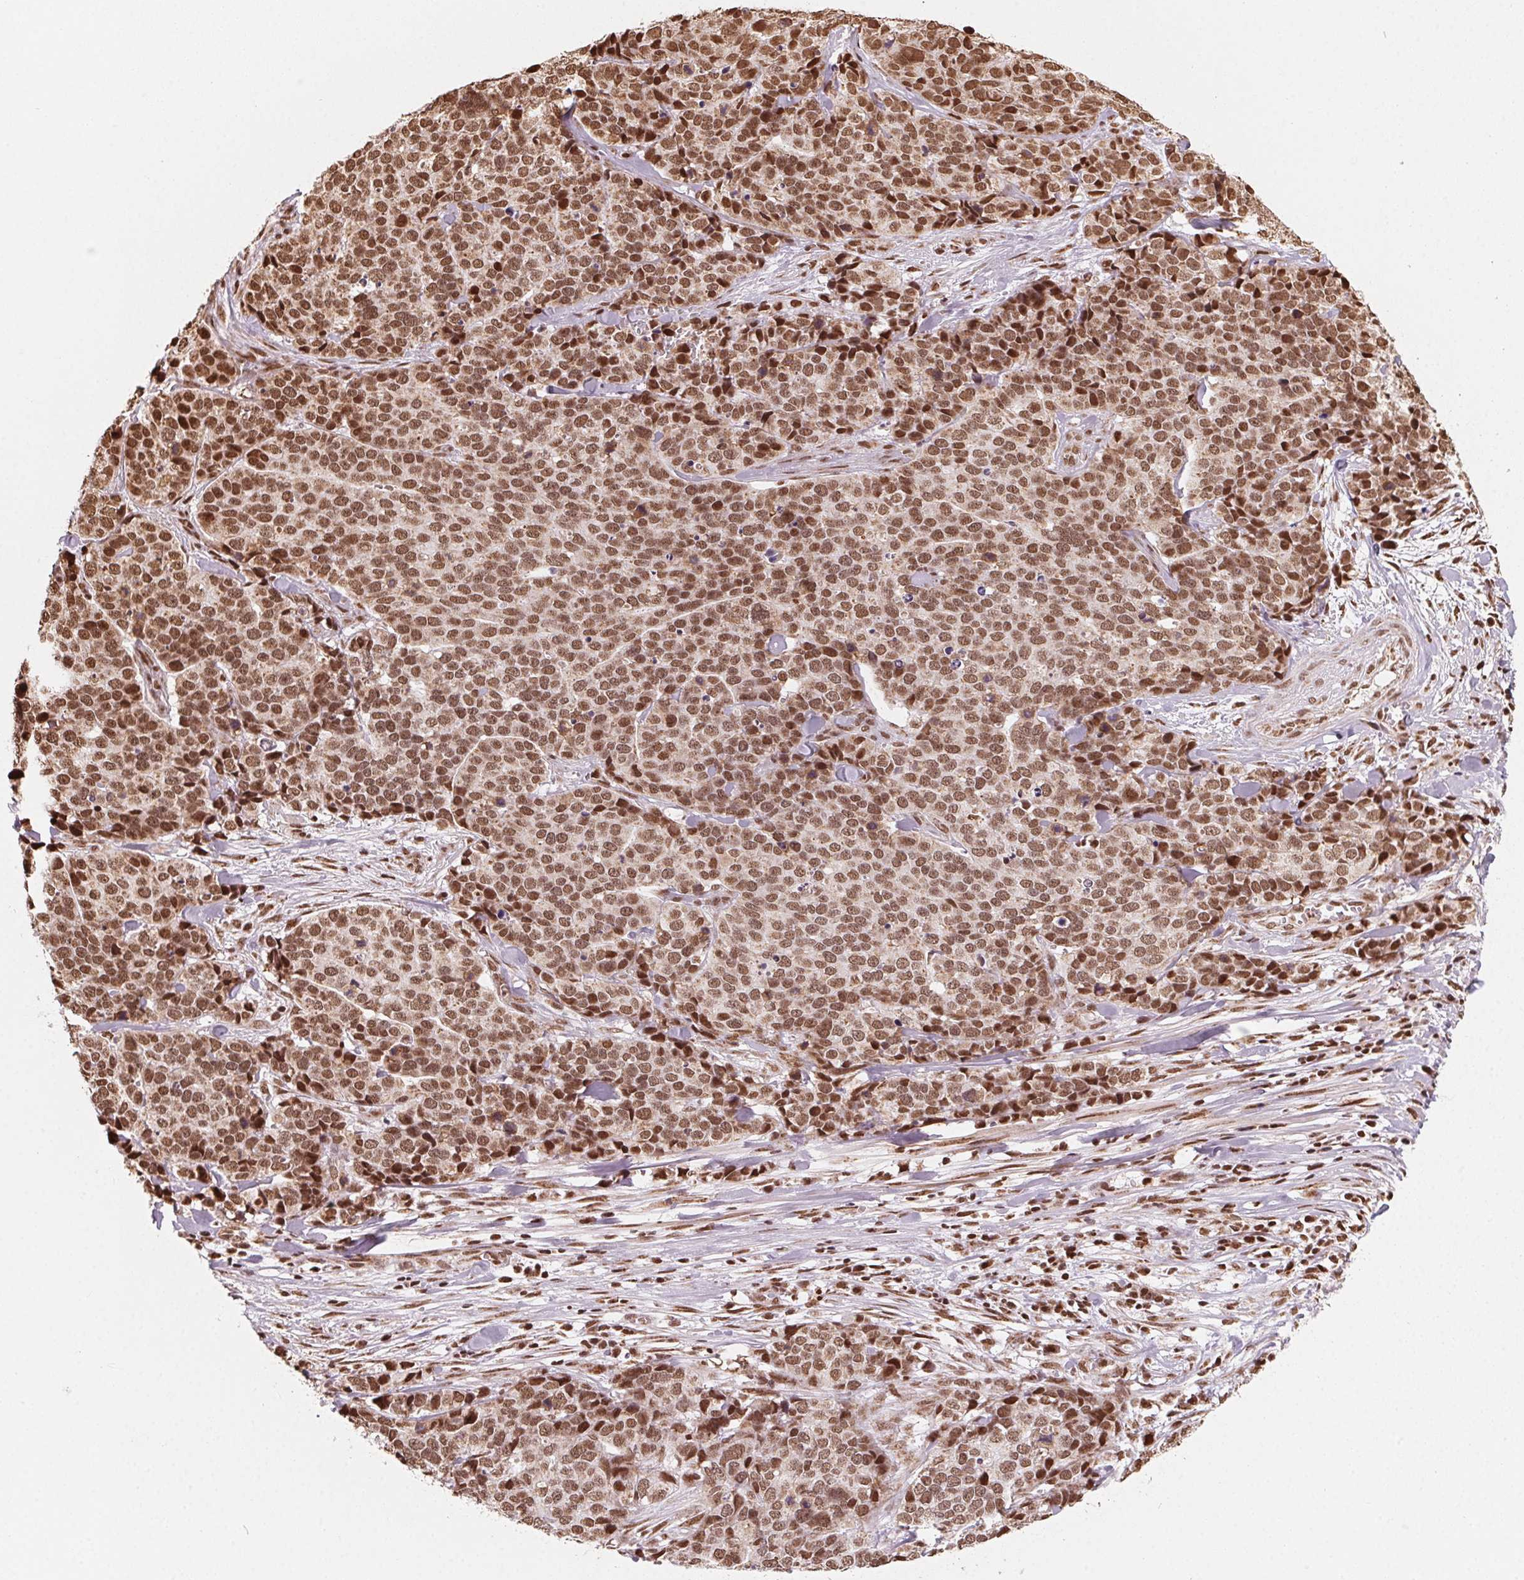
{"staining": {"intensity": "strong", "quantity": ">75%", "location": "nuclear"}, "tissue": "ovarian cancer", "cell_type": "Tumor cells", "image_type": "cancer", "snomed": [{"axis": "morphology", "description": "Carcinoma, endometroid"}, {"axis": "topography", "description": "Ovary"}], "caption": "IHC staining of ovarian cancer, which reveals high levels of strong nuclear staining in approximately >75% of tumor cells indicating strong nuclear protein expression. The staining was performed using DAB (brown) for protein detection and nuclei were counterstained in hematoxylin (blue).", "gene": "TOPORS", "patient": {"sex": "female", "age": 65}}